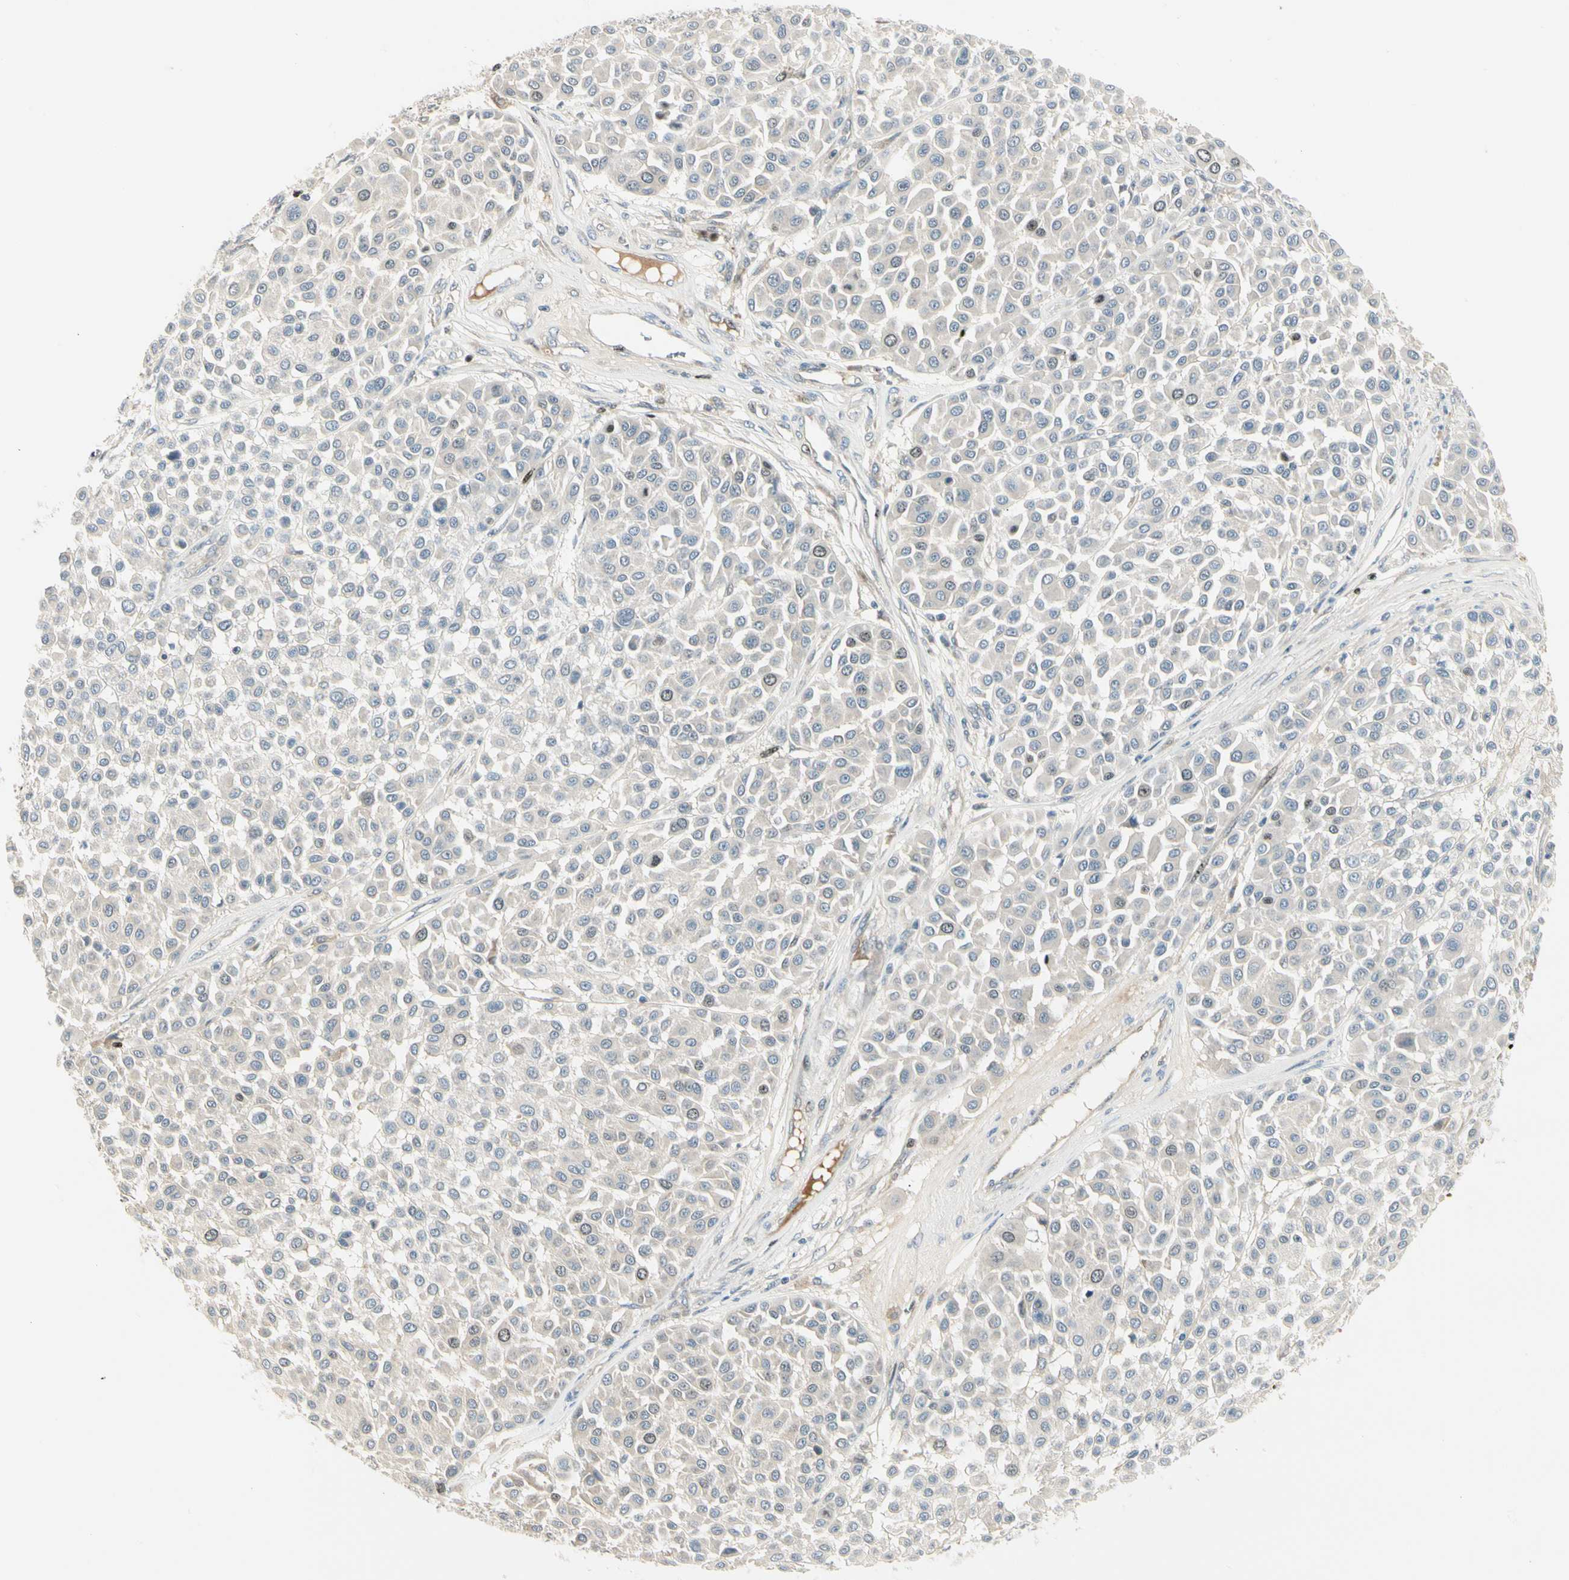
{"staining": {"intensity": "negative", "quantity": "none", "location": "none"}, "tissue": "melanoma", "cell_type": "Tumor cells", "image_type": "cancer", "snomed": [{"axis": "morphology", "description": "Malignant melanoma, Metastatic site"}, {"axis": "topography", "description": "Soft tissue"}], "caption": "DAB (3,3'-diaminobenzidine) immunohistochemical staining of malignant melanoma (metastatic site) displays no significant positivity in tumor cells. (Stains: DAB immunohistochemistry (IHC) with hematoxylin counter stain, Microscopy: brightfield microscopy at high magnification).", "gene": "PITX1", "patient": {"sex": "male", "age": 41}}